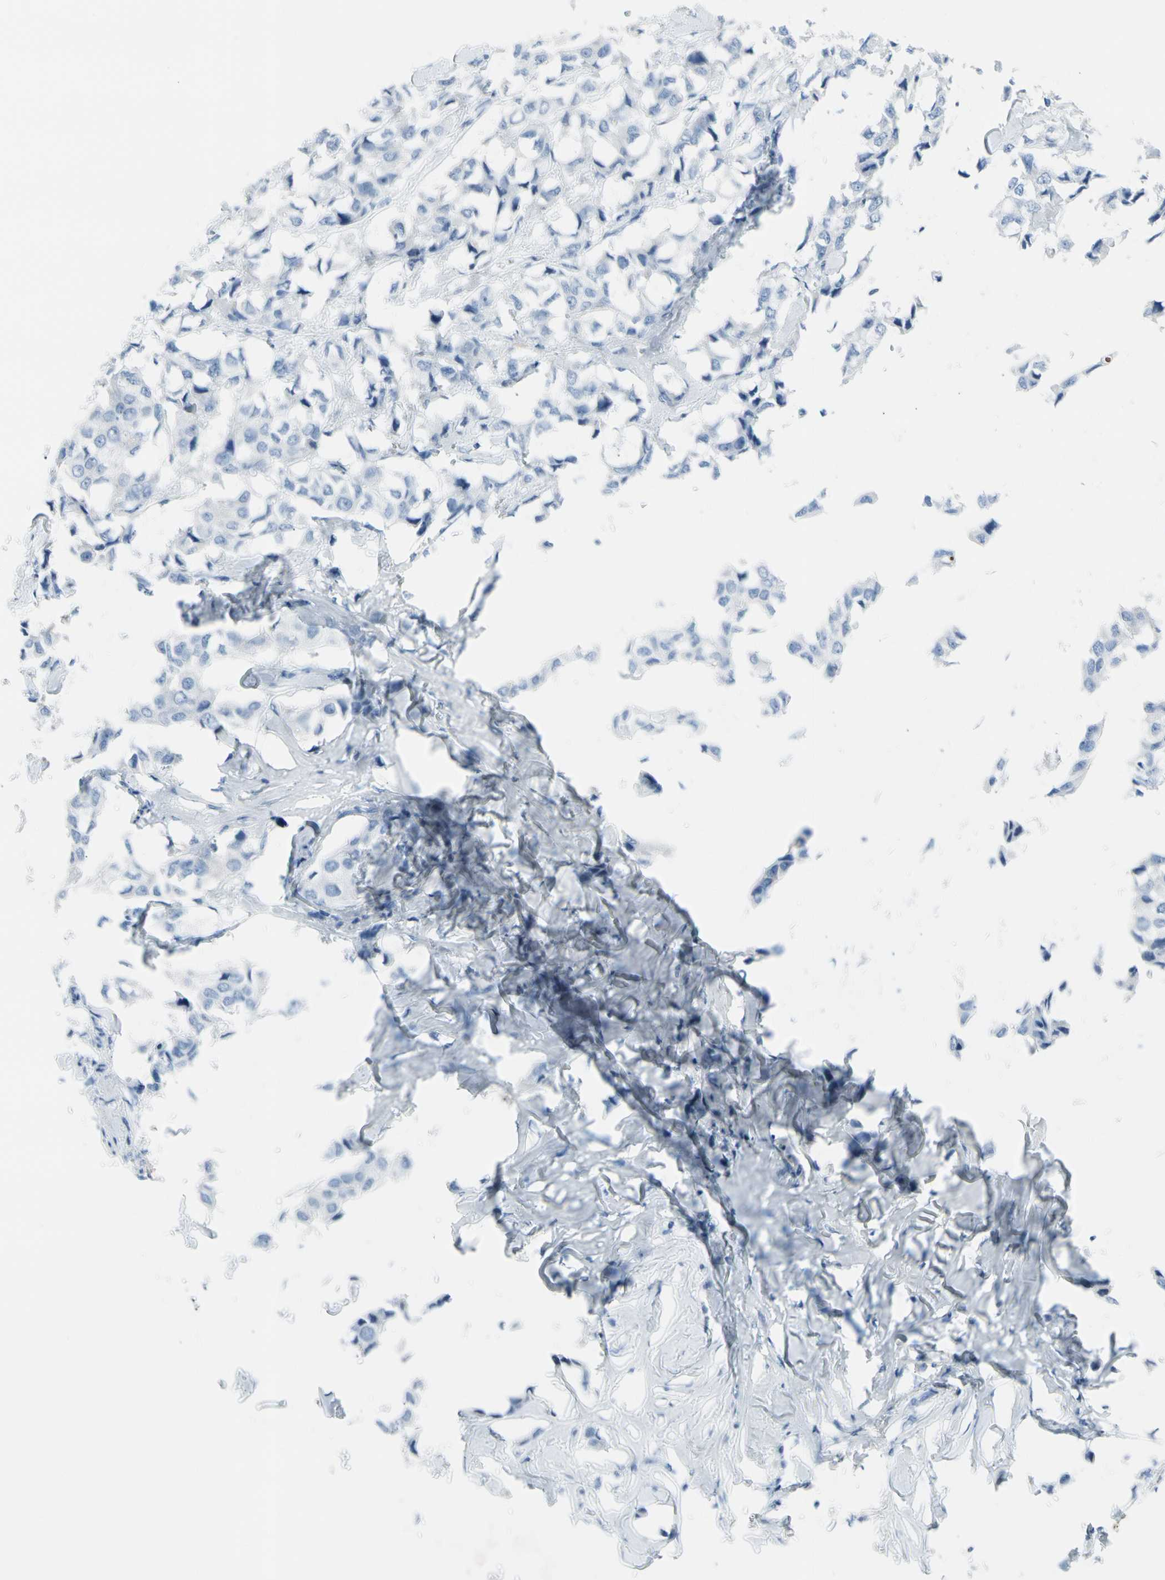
{"staining": {"intensity": "negative", "quantity": "none", "location": "none"}, "tissue": "breast cancer", "cell_type": "Tumor cells", "image_type": "cancer", "snomed": [{"axis": "morphology", "description": "Duct carcinoma"}, {"axis": "topography", "description": "Breast"}], "caption": "Tumor cells show no significant protein staining in breast cancer (infiltrating ductal carcinoma).", "gene": "TPO", "patient": {"sex": "female", "age": 80}}